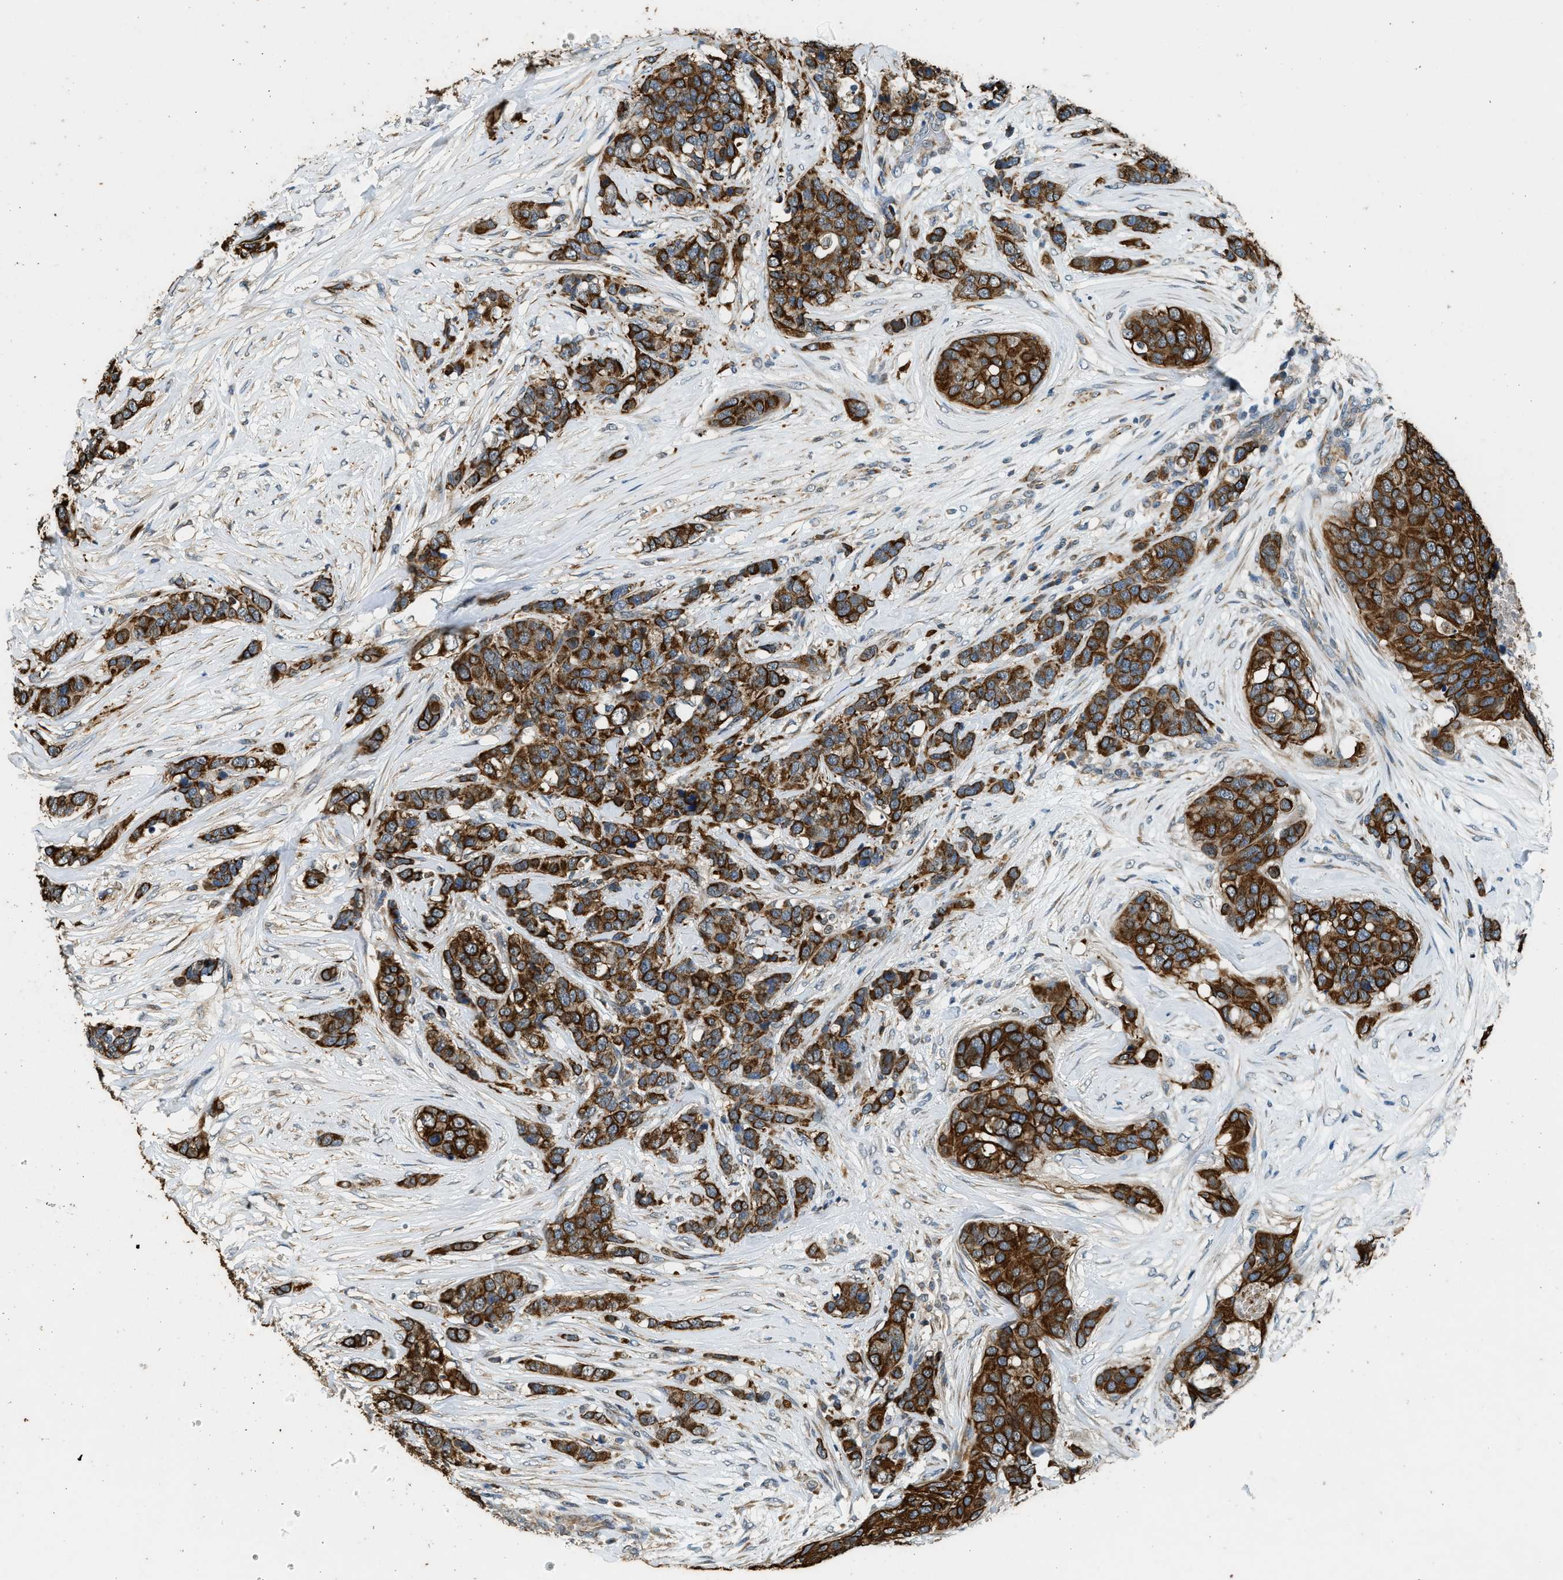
{"staining": {"intensity": "strong", "quantity": ">75%", "location": "cytoplasmic/membranous"}, "tissue": "breast cancer", "cell_type": "Tumor cells", "image_type": "cancer", "snomed": [{"axis": "morphology", "description": "Lobular carcinoma"}, {"axis": "topography", "description": "Breast"}], "caption": "This micrograph reveals IHC staining of breast lobular carcinoma, with high strong cytoplasmic/membranous staining in approximately >75% of tumor cells.", "gene": "PCLO", "patient": {"sex": "female", "age": 59}}